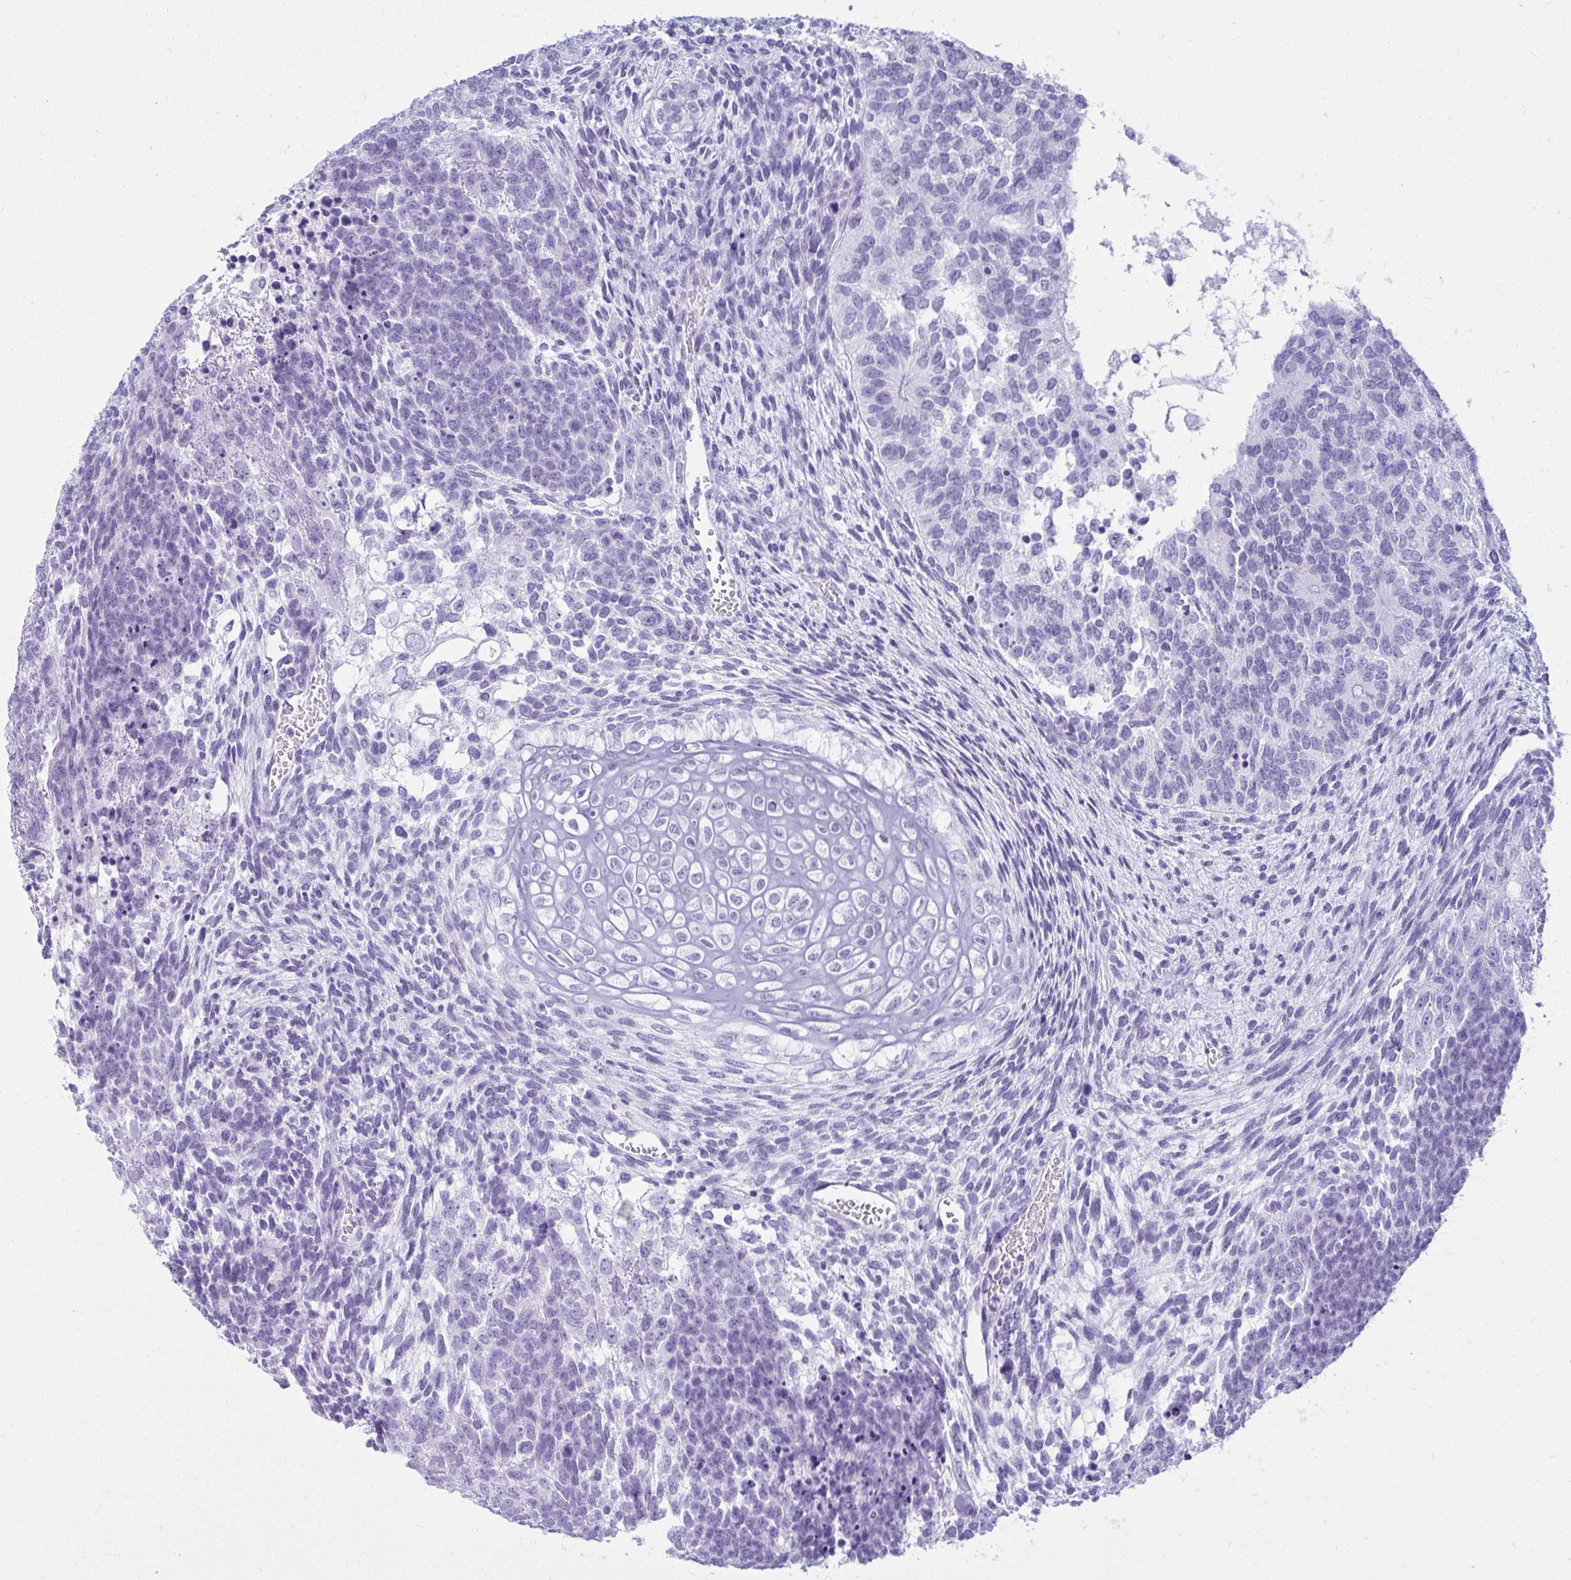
{"staining": {"intensity": "negative", "quantity": "none", "location": "none"}, "tissue": "testis cancer", "cell_type": "Tumor cells", "image_type": "cancer", "snomed": [{"axis": "morphology", "description": "Carcinoma, Embryonal, NOS"}, {"axis": "topography", "description": "Testis"}], "caption": "This is an immunohistochemistry histopathology image of embryonal carcinoma (testis). There is no expression in tumor cells.", "gene": "CLGN", "patient": {"sex": "male", "age": 23}}